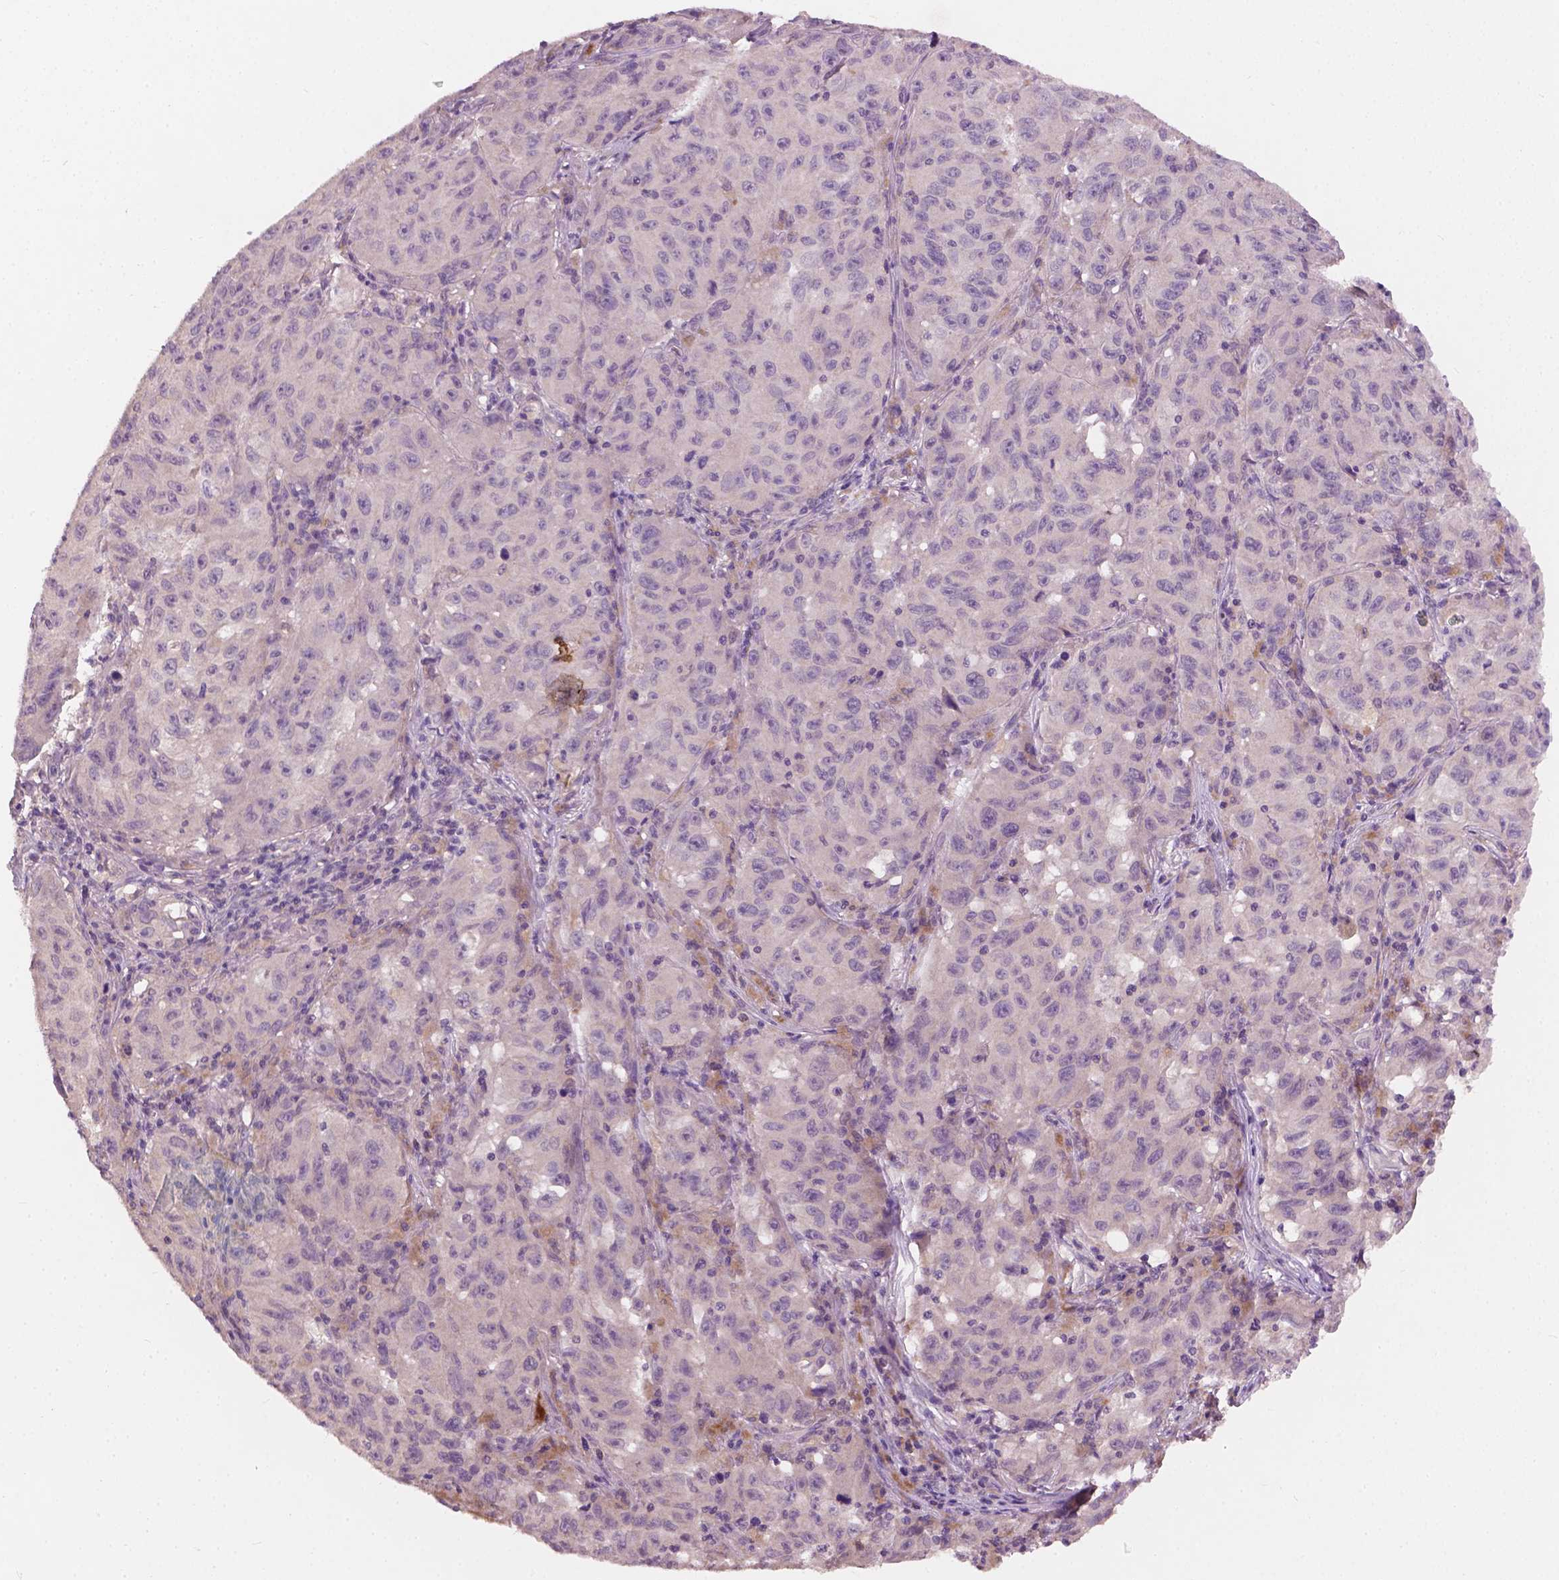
{"staining": {"intensity": "negative", "quantity": "none", "location": "none"}, "tissue": "melanoma", "cell_type": "Tumor cells", "image_type": "cancer", "snomed": [{"axis": "morphology", "description": "Malignant melanoma, NOS"}, {"axis": "topography", "description": "Vulva, labia, clitoris and Bartholin´s gland, NO"}], "caption": "Immunohistochemistry (IHC) photomicrograph of neoplastic tissue: melanoma stained with DAB demonstrates no significant protein expression in tumor cells.", "gene": "KRT17", "patient": {"sex": "female", "age": 75}}